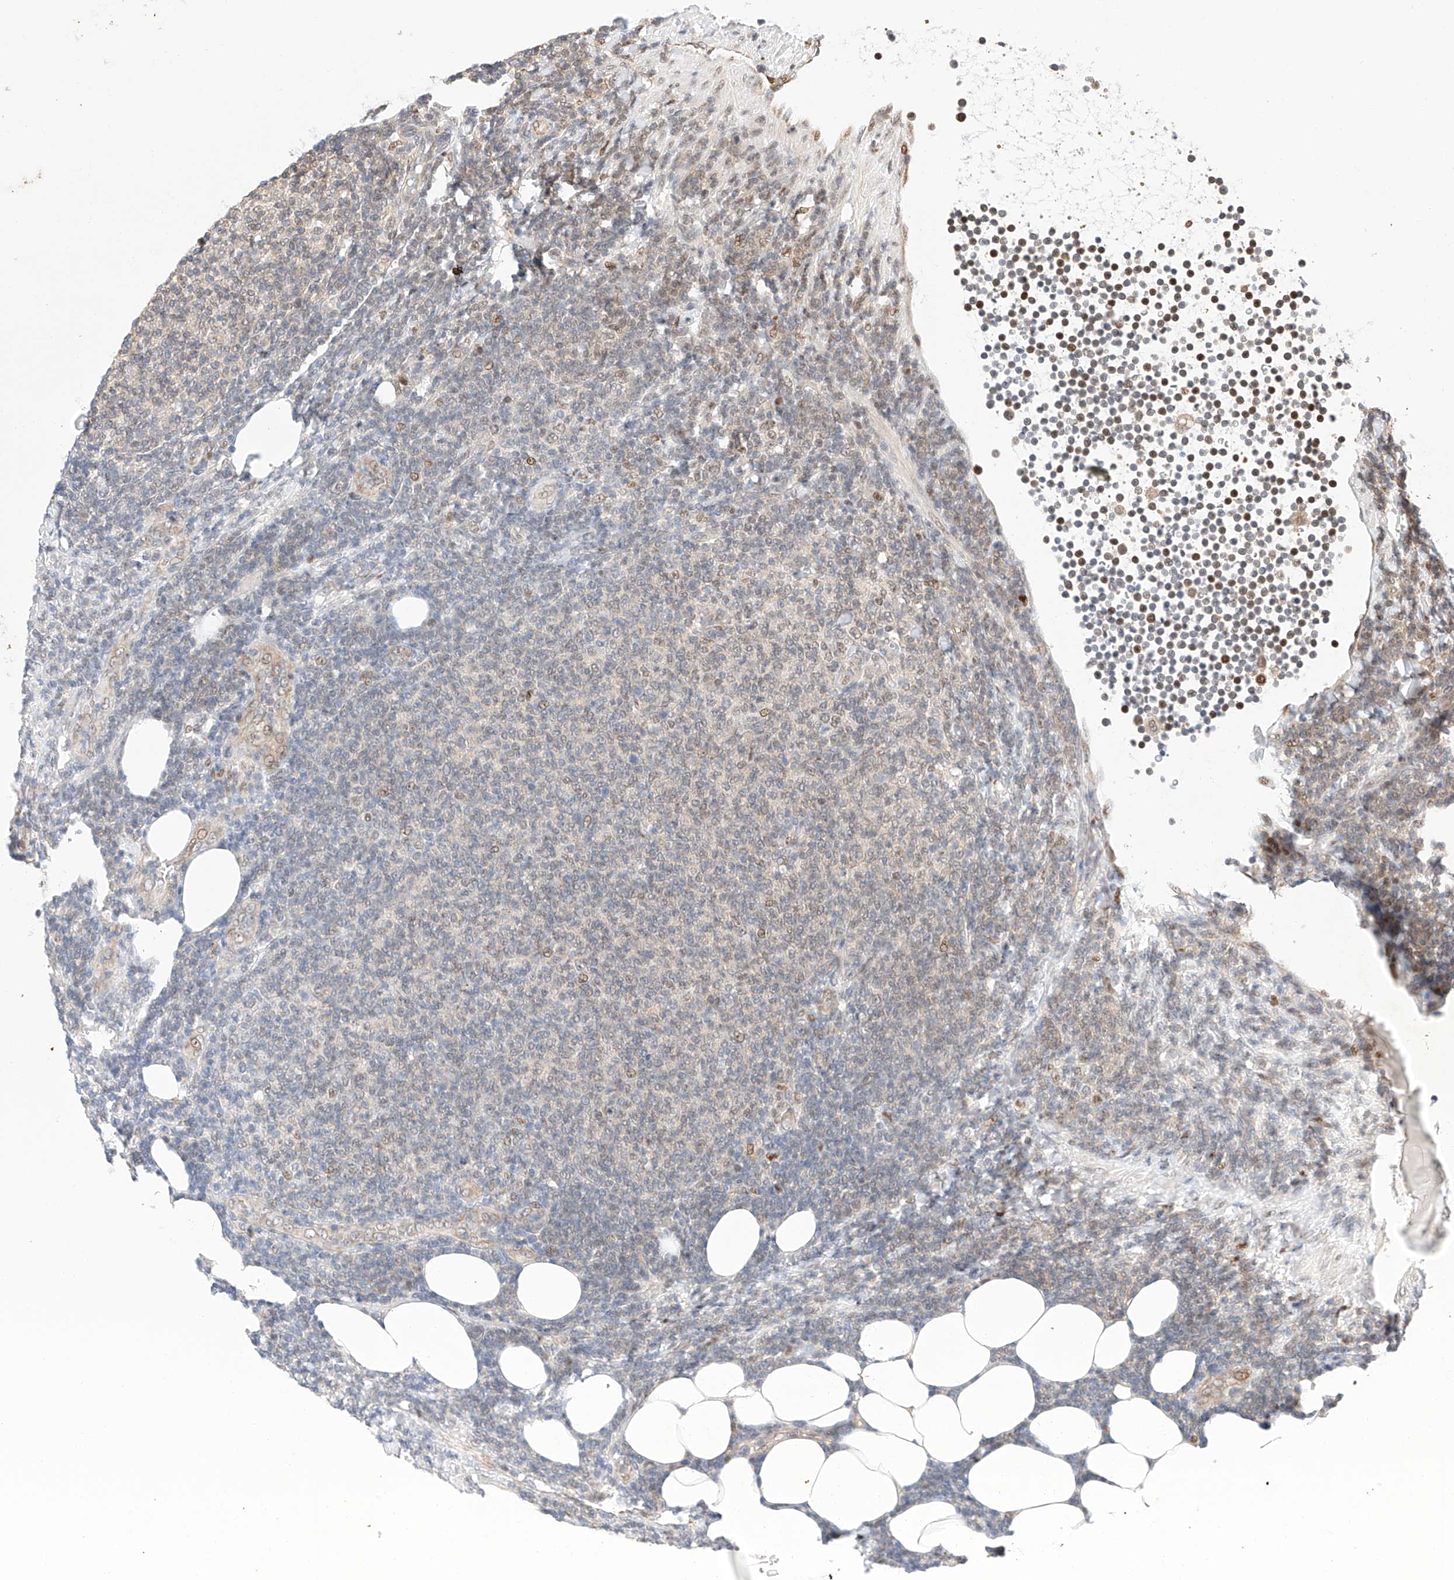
{"staining": {"intensity": "negative", "quantity": "none", "location": "none"}, "tissue": "lymphoma", "cell_type": "Tumor cells", "image_type": "cancer", "snomed": [{"axis": "morphology", "description": "Malignant lymphoma, non-Hodgkin's type, Low grade"}, {"axis": "topography", "description": "Lymph node"}], "caption": "DAB immunohistochemical staining of low-grade malignant lymphoma, non-Hodgkin's type reveals no significant positivity in tumor cells.", "gene": "HDAC9", "patient": {"sex": "male", "age": 66}}